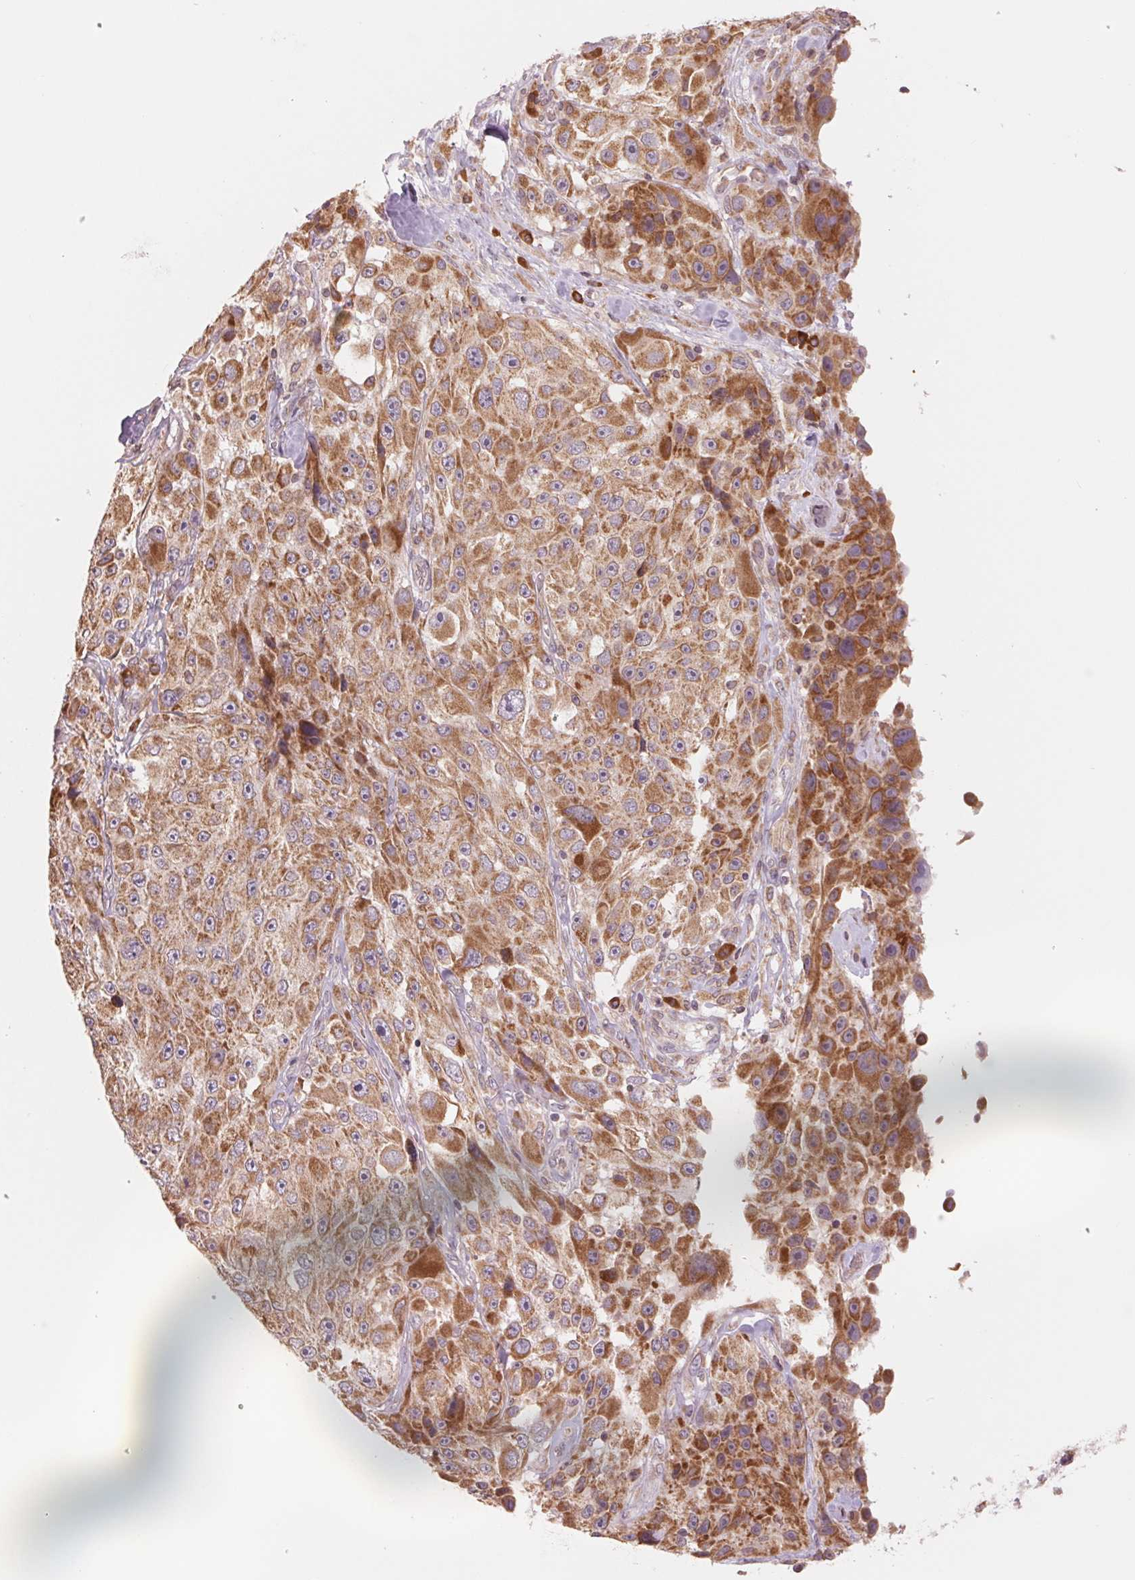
{"staining": {"intensity": "moderate", "quantity": ">75%", "location": "cytoplasmic/membranous"}, "tissue": "melanoma", "cell_type": "Tumor cells", "image_type": "cancer", "snomed": [{"axis": "morphology", "description": "Malignant melanoma, Metastatic site"}, {"axis": "topography", "description": "Lymph node"}], "caption": "IHC histopathology image of melanoma stained for a protein (brown), which reveals medium levels of moderate cytoplasmic/membranous positivity in about >75% of tumor cells.", "gene": "TECR", "patient": {"sex": "male", "age": 62}}